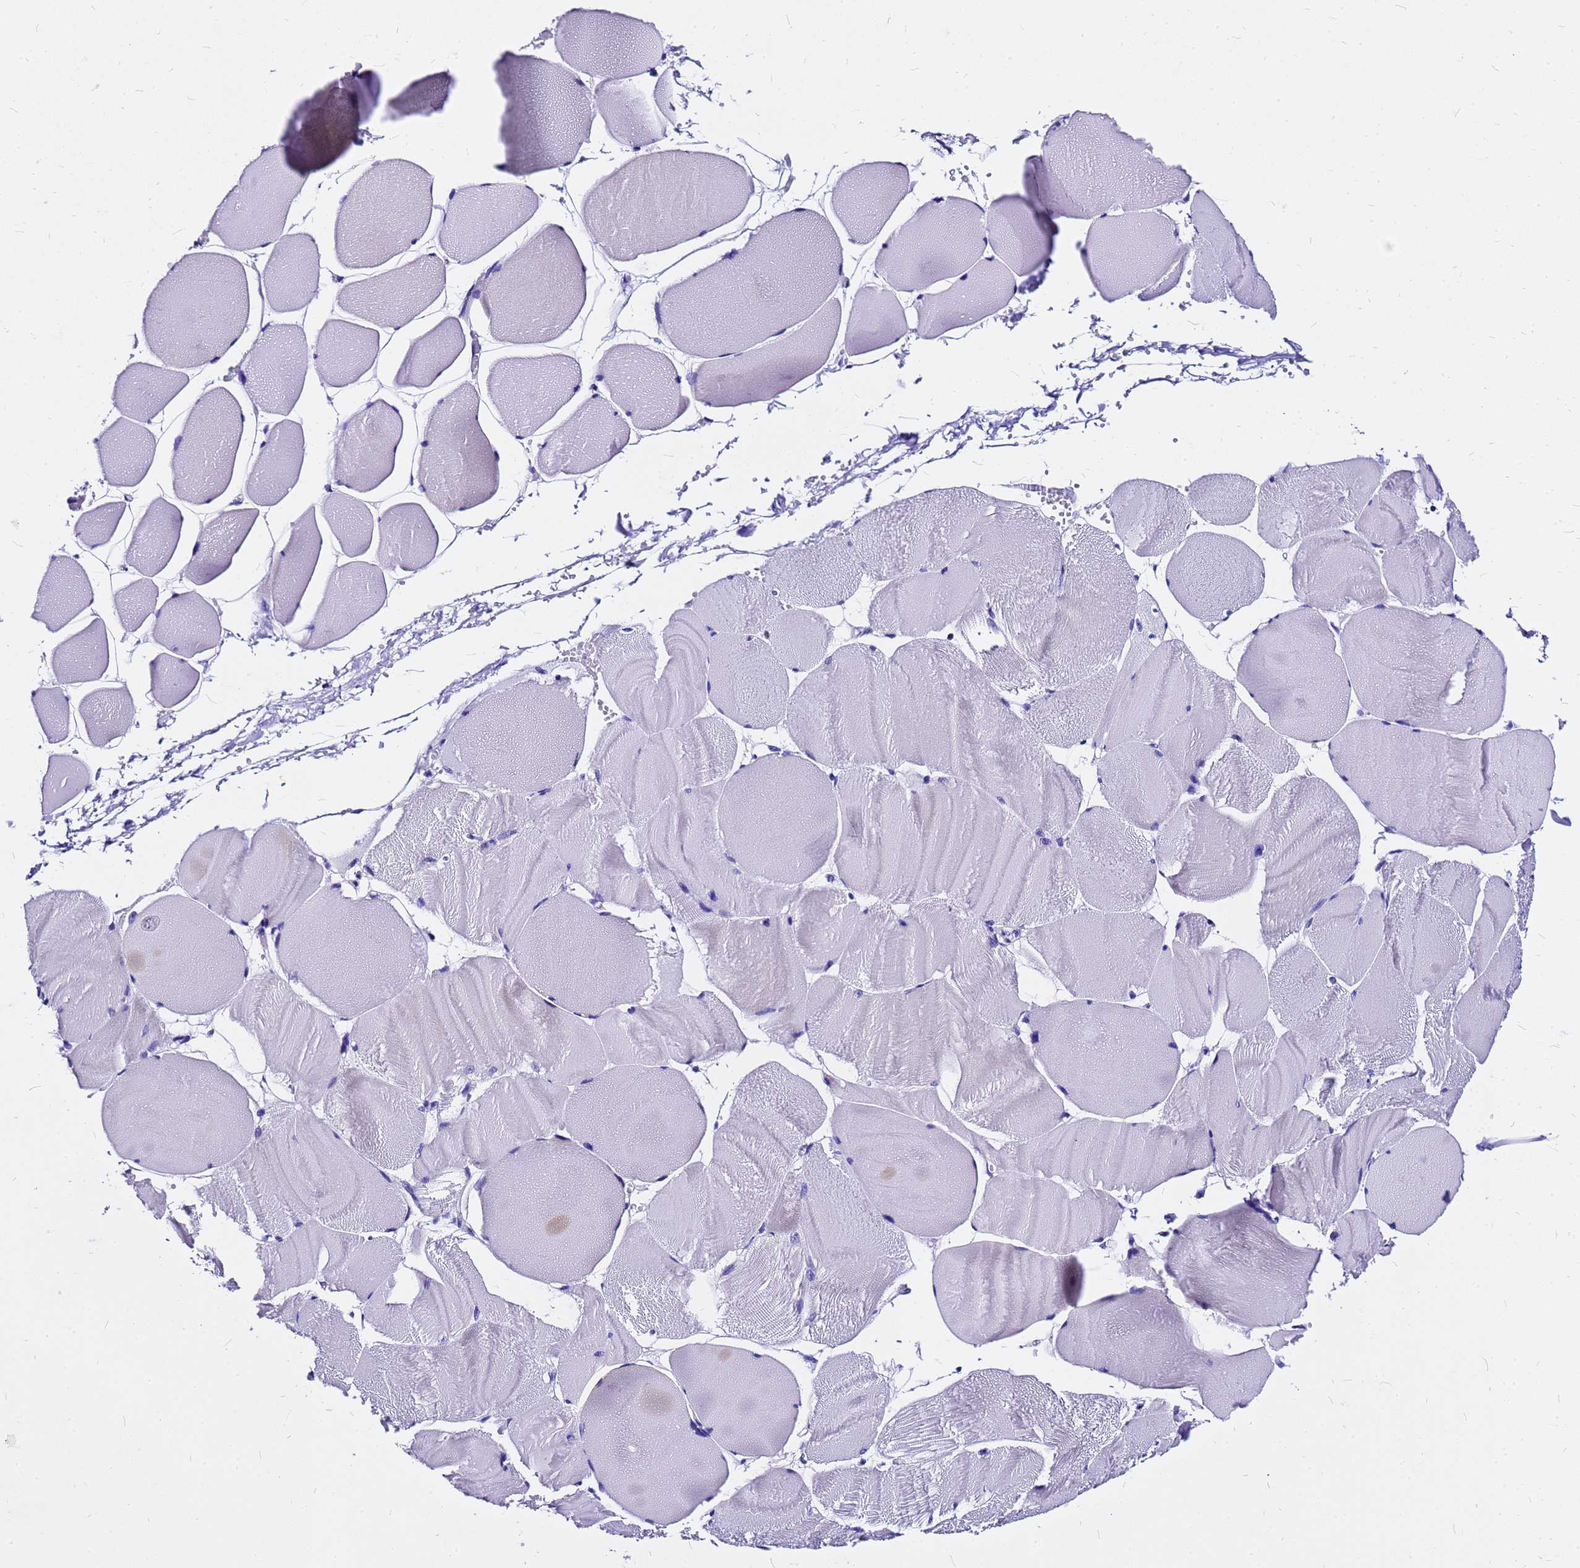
{"staining": {"intensity": "negative", "quantity": "none", "location": "none"}, "tissue": "skeletal muscle", "cell_type": "Myocytes", "image_type": "normal", "snomed": [{"axis": "morphology", "description": "Normal tissue, NOS"}, {"axis": "morphology", "description": "Basal cell carcinoma"}, {"axis": "topography", "description": "Skeletal muscle"}], "caption": "This is a micrograph of immunohistochemistry staining of benign skeletal muscle, which shows no positivity in myocytes.", "gene": "HERC4", "patient": {"sex": "female", "age": 64}}